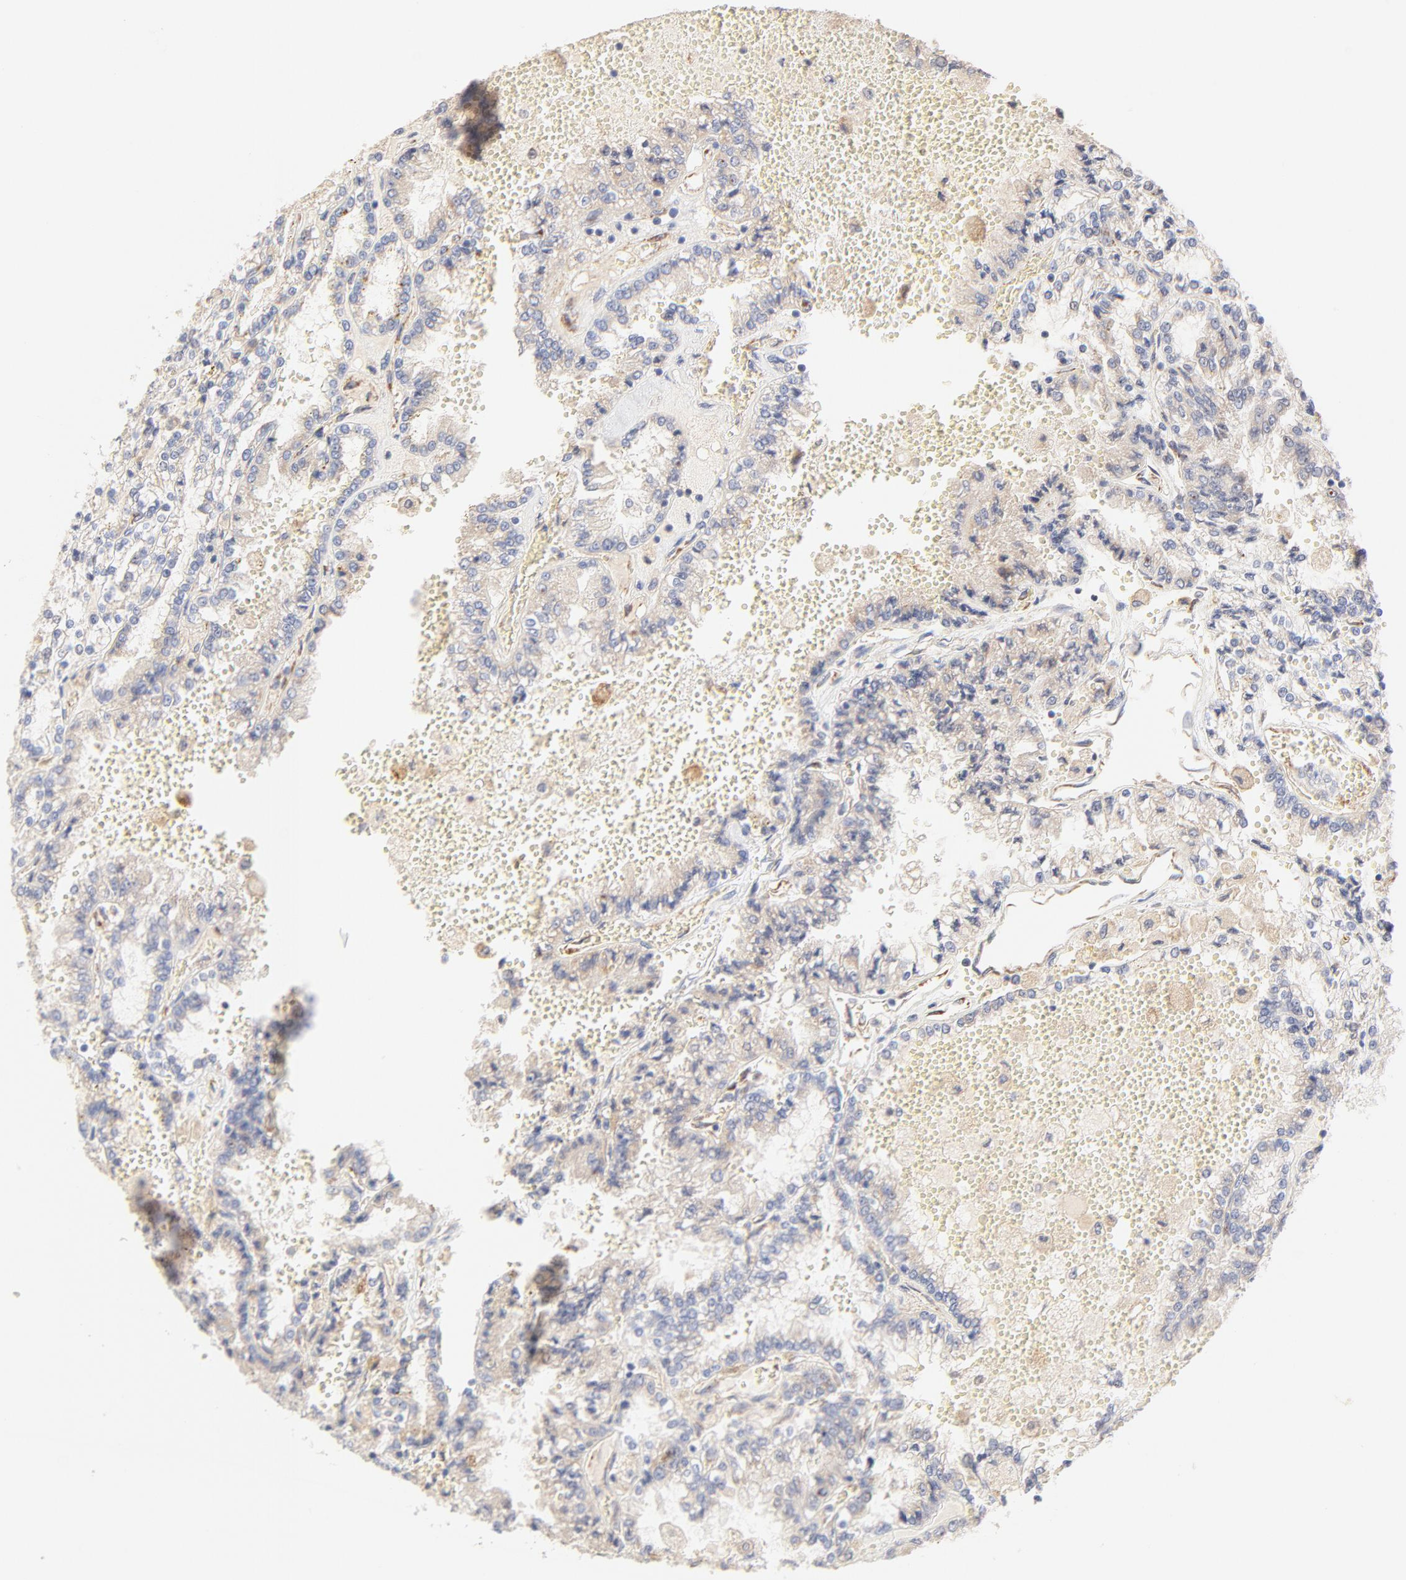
{"staining": {"intensity": "negative", "quantity": "none", "location": "none"}, "tissue": "renal cancer", "cell_type": "Tumor cells", "image_type": "cancer", "snomed": [{"axis": "morphology", "description": "Adenocarcinoma, NOS"}, {"axis": "topography", "description": "Kidney"}], "caption": "DAB (3,3'-diaminobenzidine) immunohistochemical staining of human renal cancer demonstrates no significant expression in tumor cells.", "gene": "MTERF2", "patient": {"sex": "female", "age": 56}}